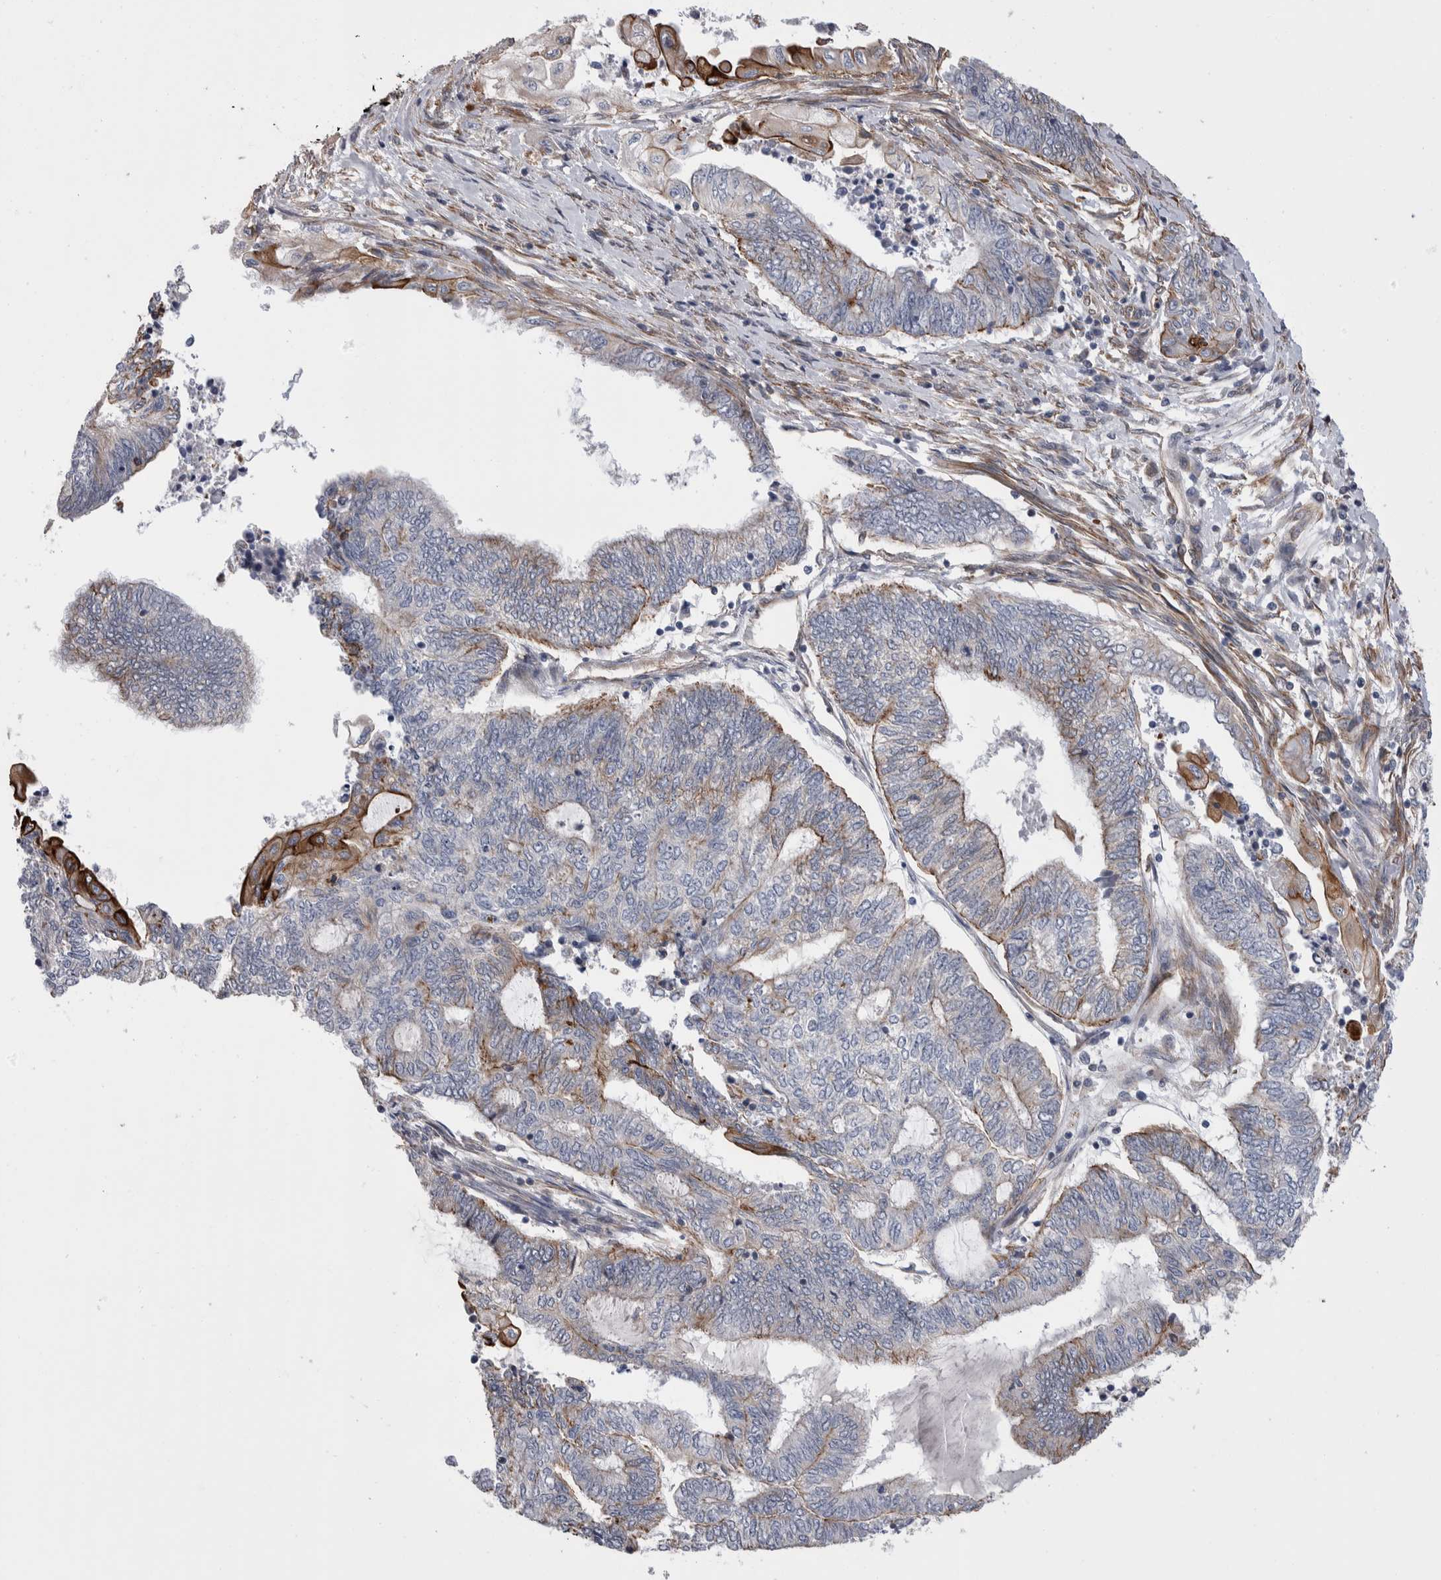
{"staining": {"intensity": "moderate", "quantity": "<25%", "location": "cytoplasmic/membranous"}, "tissue": "endometrial cancer", "cell_type": "Tumor cells", "image_type": "cancer", "snomed": [{"axis": "morphology", "description": "Adenocarcinoma, NOS"}, {"axis": "topography", "description": "Uterus"}, {"axis": "topography", "description": "Endometrium"}], "caption": "Immunohistochemistry histopathology image of human endometrial cancer stained for a protein (brown), which demonstrates low levels of moderate cytoplasmic/membranous expression in approximately <25% of tumor cells.", "gene": "KIF12", "patient": {"sex": "female", "age": 70}}